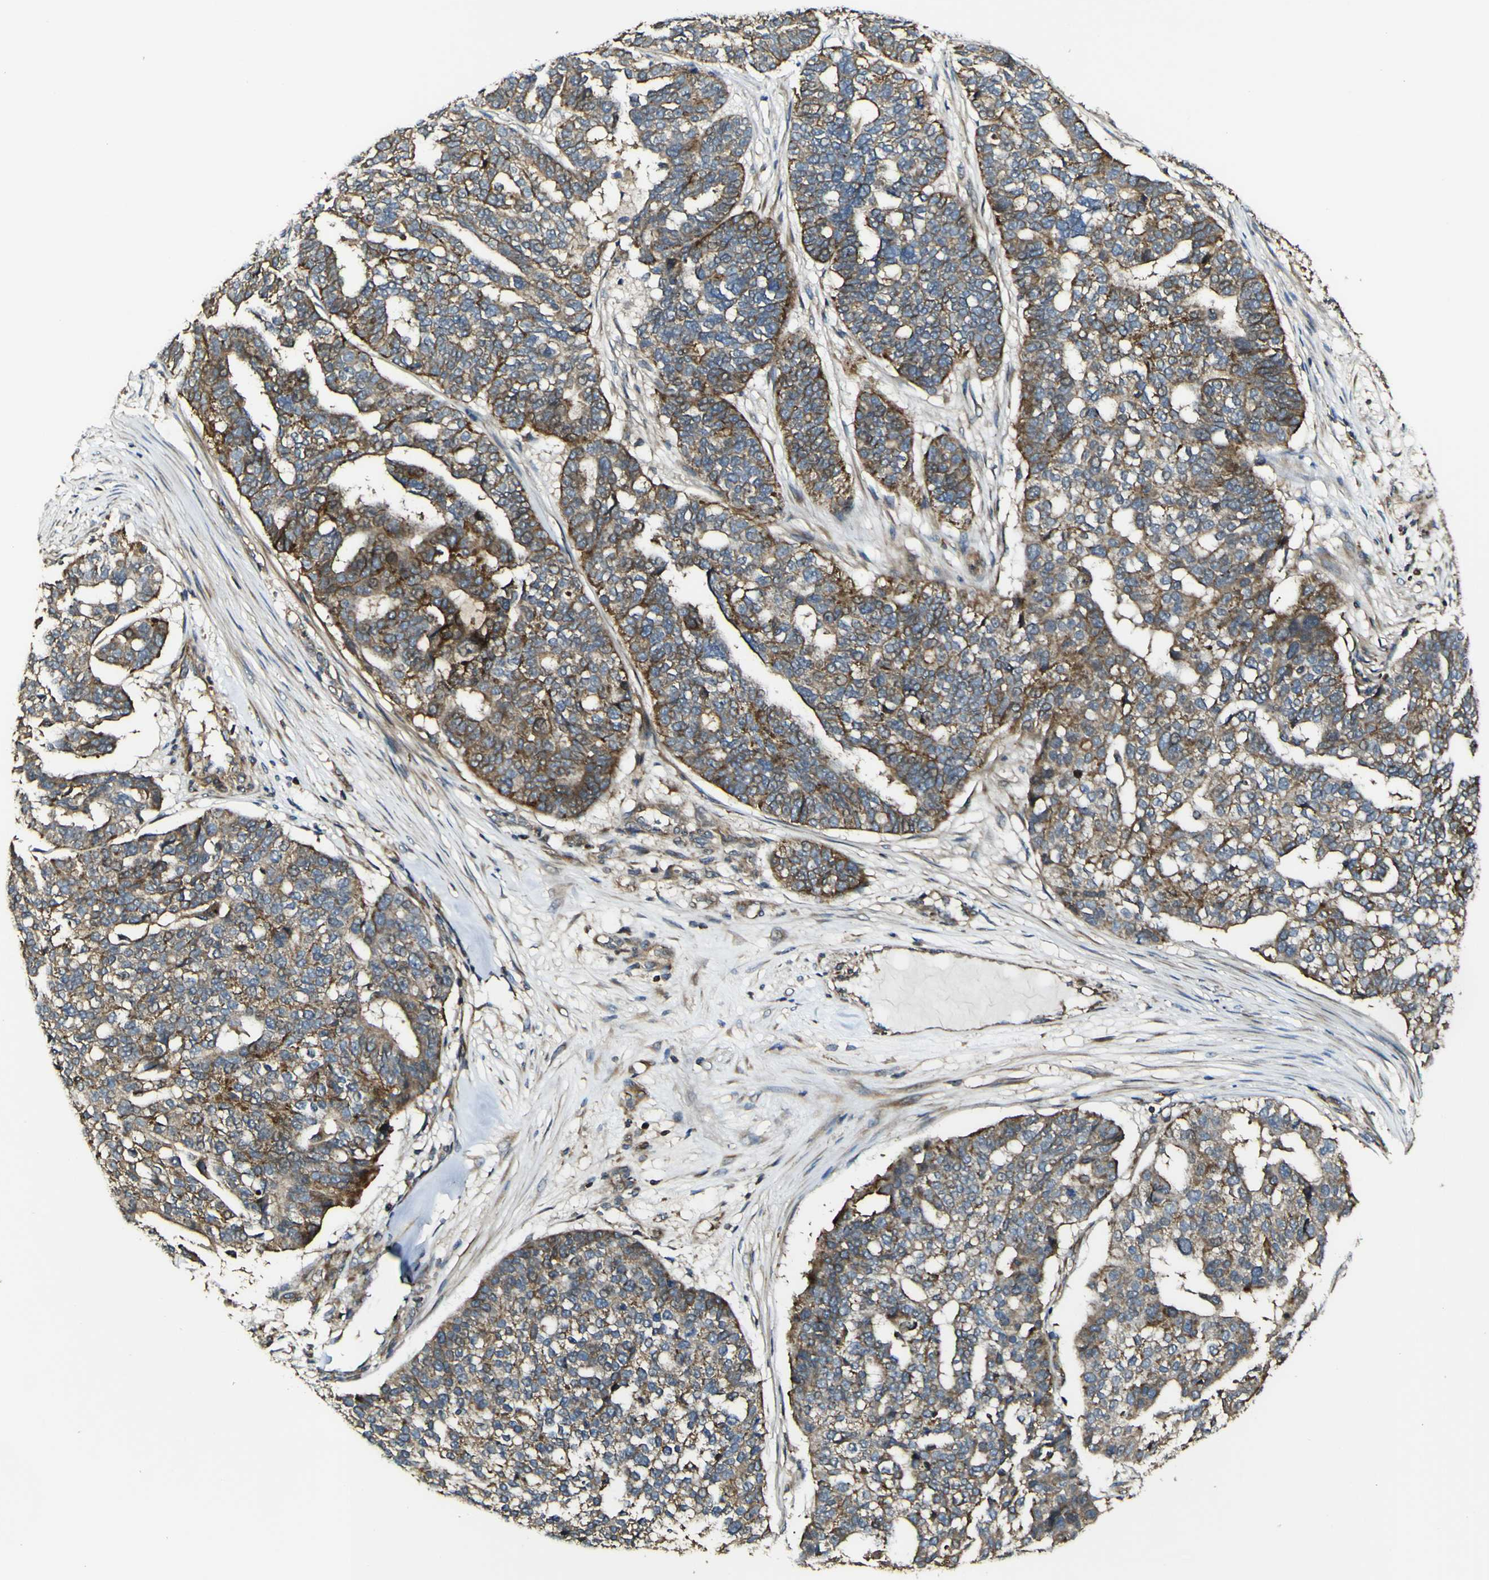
{"staining": {"intensity": "moderate", "quantity": "25%-75%", "location": "cytoplasmic/membranous"}, "tissue": "ovarian cancer", "cell_type": "Tumor cells", "image_type": "cancer", "snomed": [{"axis": "morphology", "description": "Cystadenocarcinoma, serous, NOS"}, {"axis": "topography", "description": "Ovary"}], "caption": "Tumor cells display medium levels of moderate cytoplasmic/membranous positivity in approximately 25%-75% of cells in human serous cystadenocarcinoma (ovarian).", "gene": "TNIK", "patient": {"sex": "female", "age": 59}}